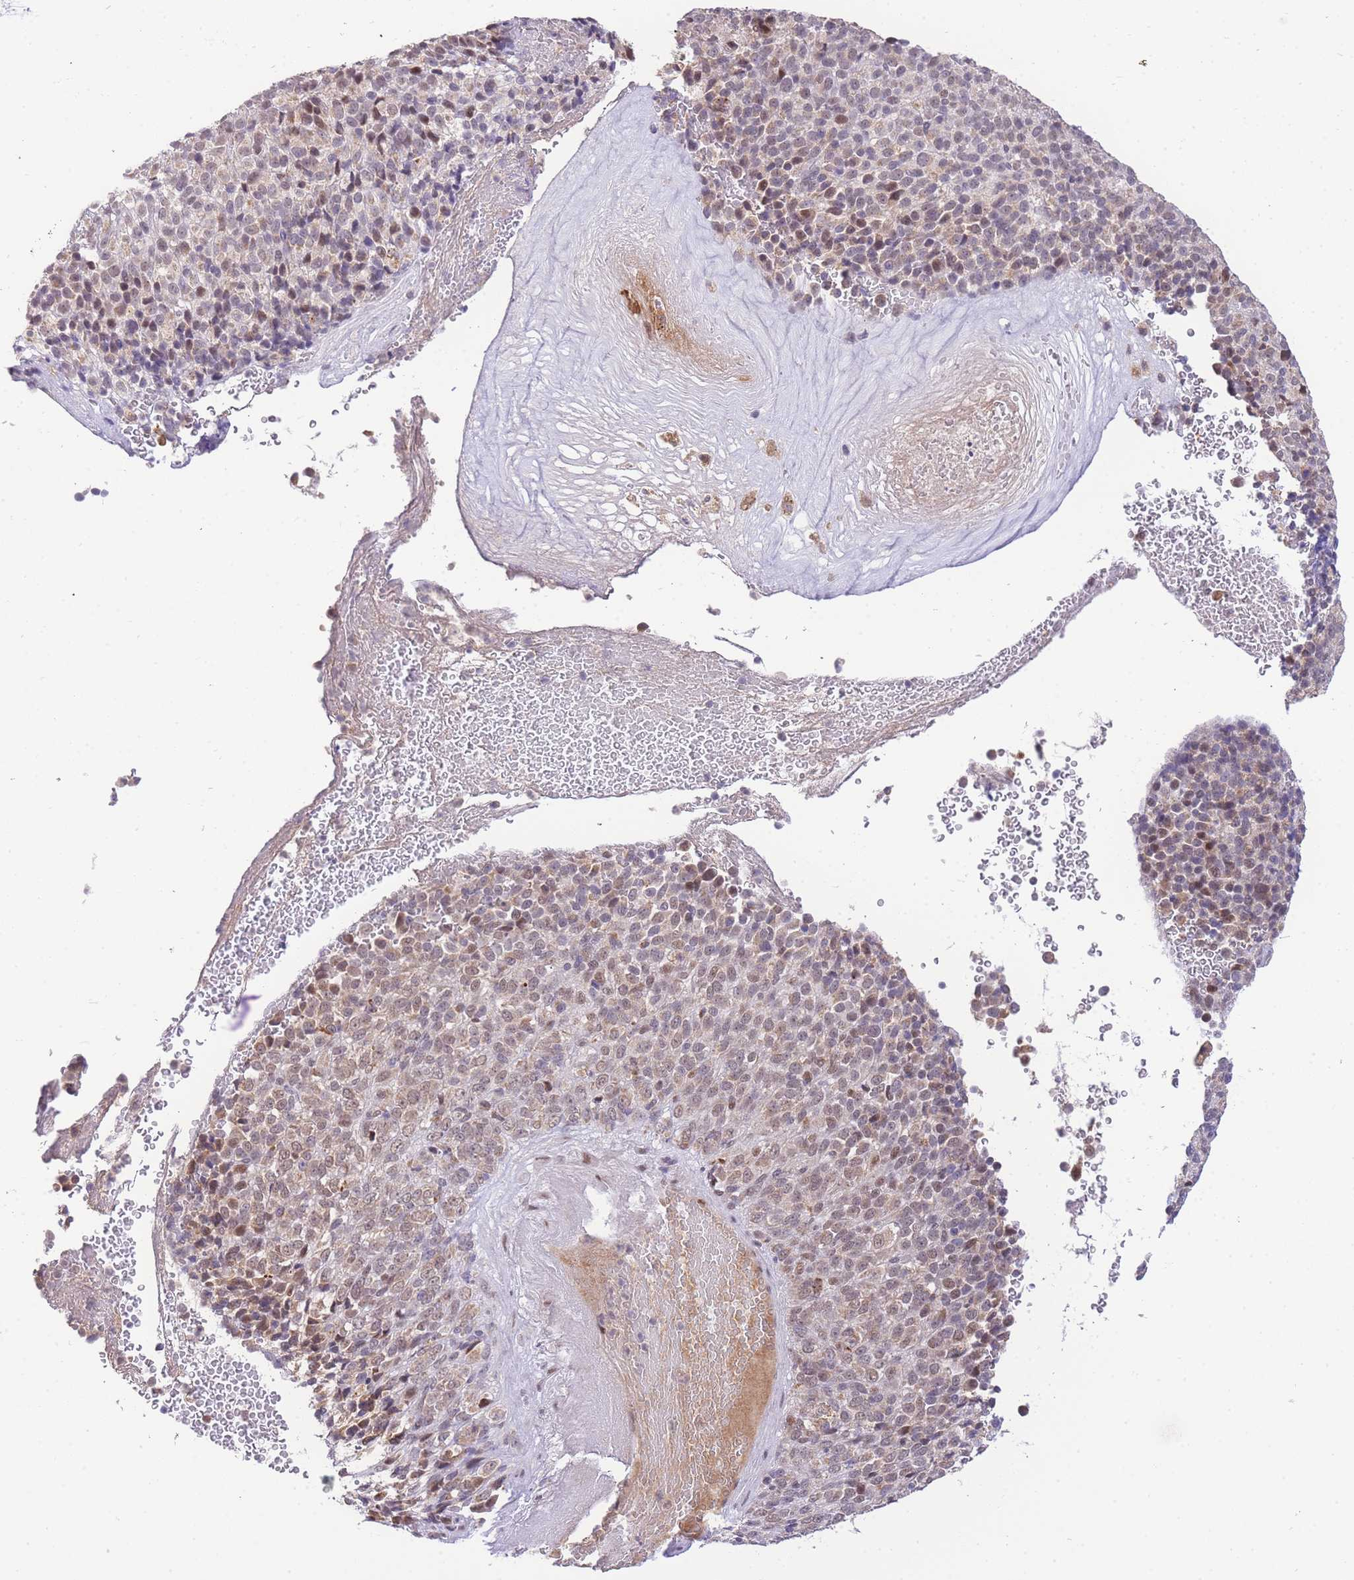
{"staining": {"intensity": "moderate", "quantity": "<25%", "location": "cytoplasmic/membranous,nuclear"}, "tissue": "melanoma", "cell_type": "Tumor cells", "image_type": "cancer", "snomed": [{"axis": "morphology", "description": "Malignant melanoma, Metastatic site"}, {"axis": "topography", "description": "Brain"}], "caption": "There is low levels of moderate cytoplasmic/membranous and nuclear positivity in tumor cells of malignant melanoma (metastatic site), as demonstrated by immunohistochemical staining (brown color).", "gene": "PUS10", "patient": {"sex": "female", "age": 56}}